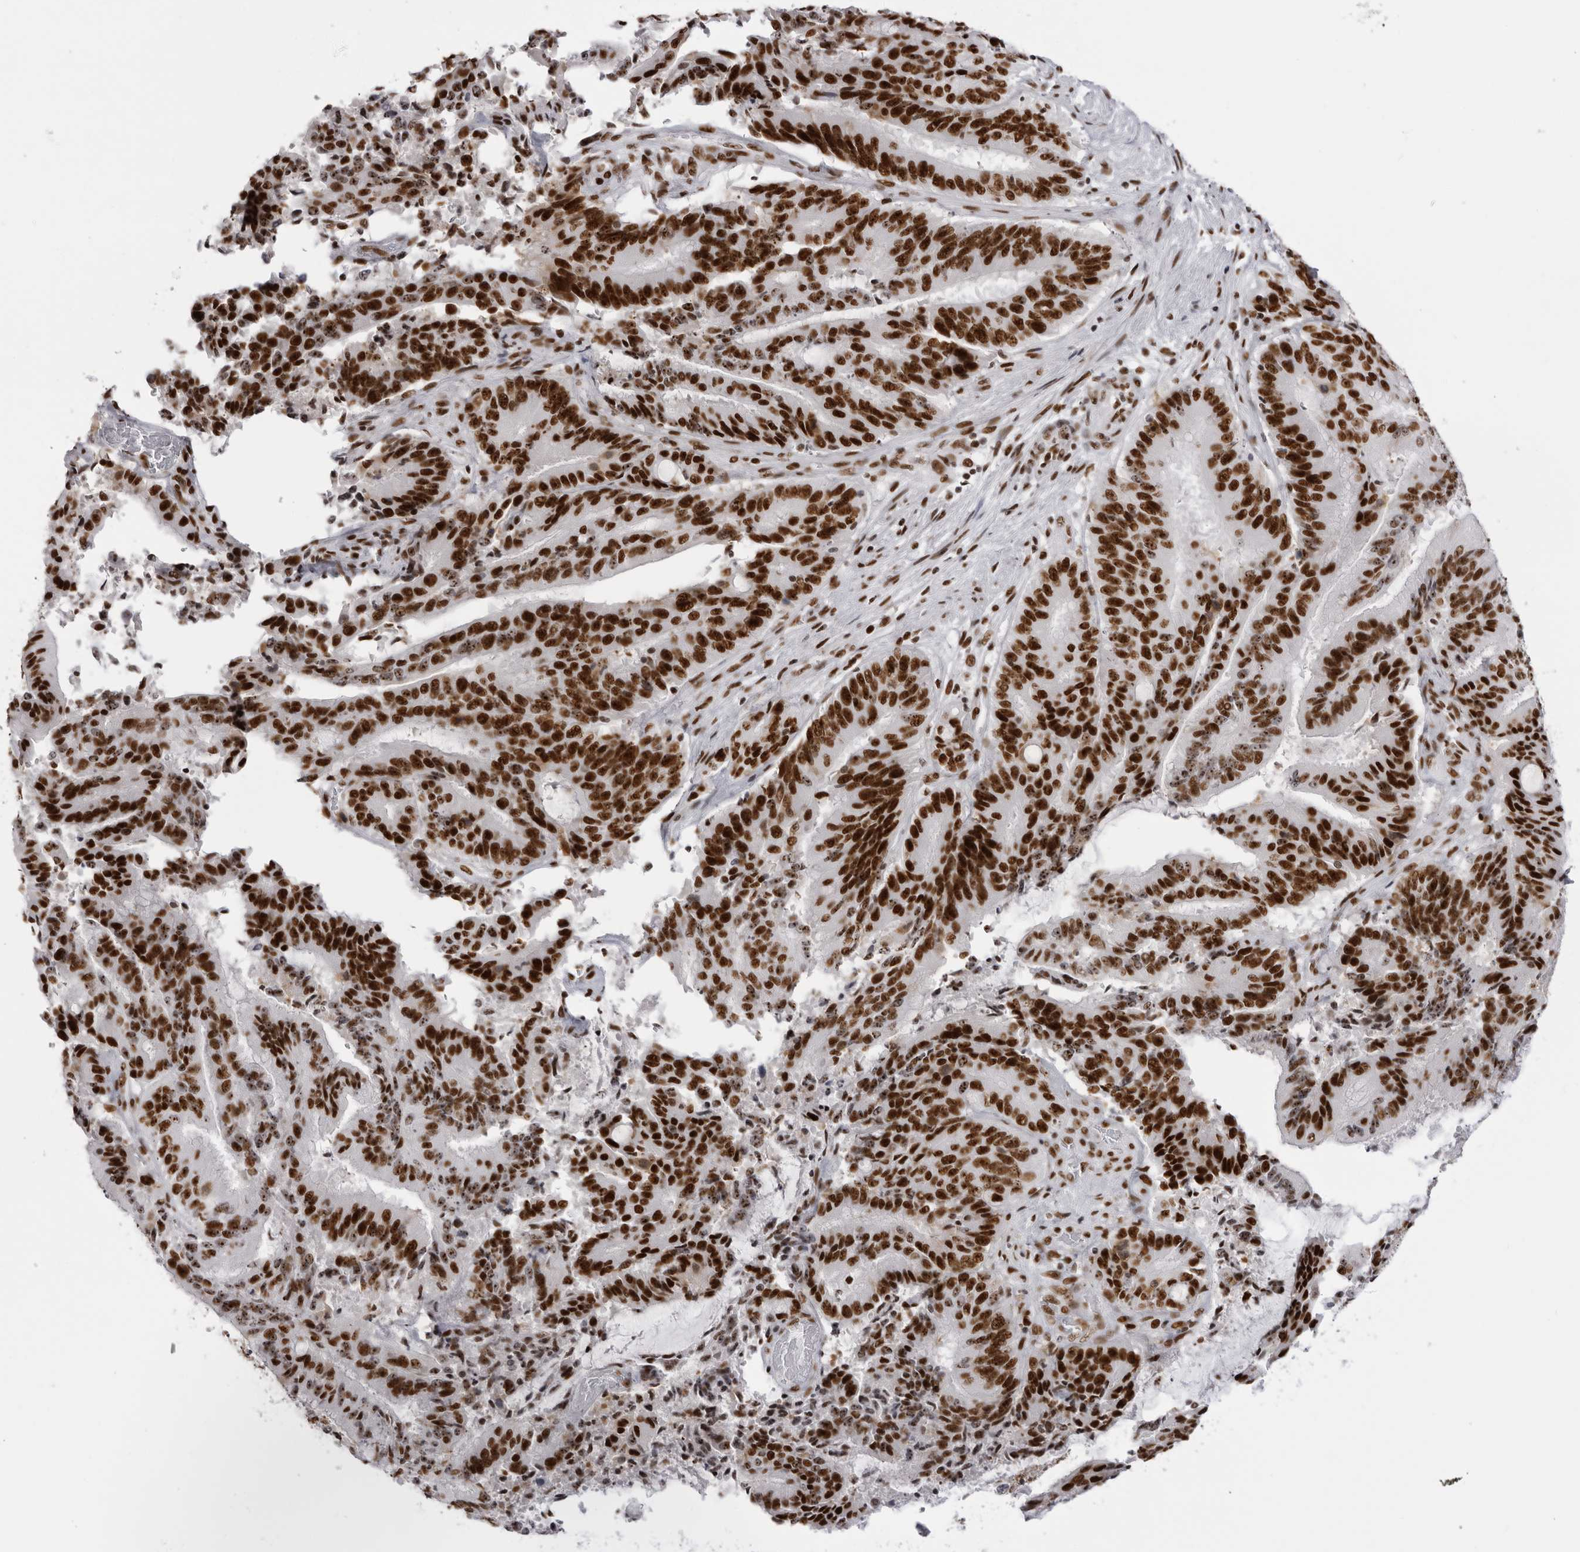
{"staining": {"intensity": "strong", "quantity": ">75%", "location": "nuclear"}, "tissue": "liver cancer", "cell_type": "Tumor cells", "image_type": "cancer", "snomed": [{"axis": "morphology", "description": "Normal tissue, NOS"}, {"axis": "morphology", "description": "Cholangiocarcinoma"}, {"axis": "topography", "description": "Liver"}, {"axis": "topography", "description": "Peripheral nerve tissue"}], "caption": "Immunohistochemistry staining of liver cholangiocarcinoma, which displays high levels of strong nuclear staining in about >75% of tumor cells indicating strong nuclear protein staining. The staining was performed using DAB (3,3'-diaminobenzidine) (brown) for protein detection and nuclei were counterstained in hematoxylin (blue).", "gene": "DHX9", "patient": {"sex": "female", "age": 73}}